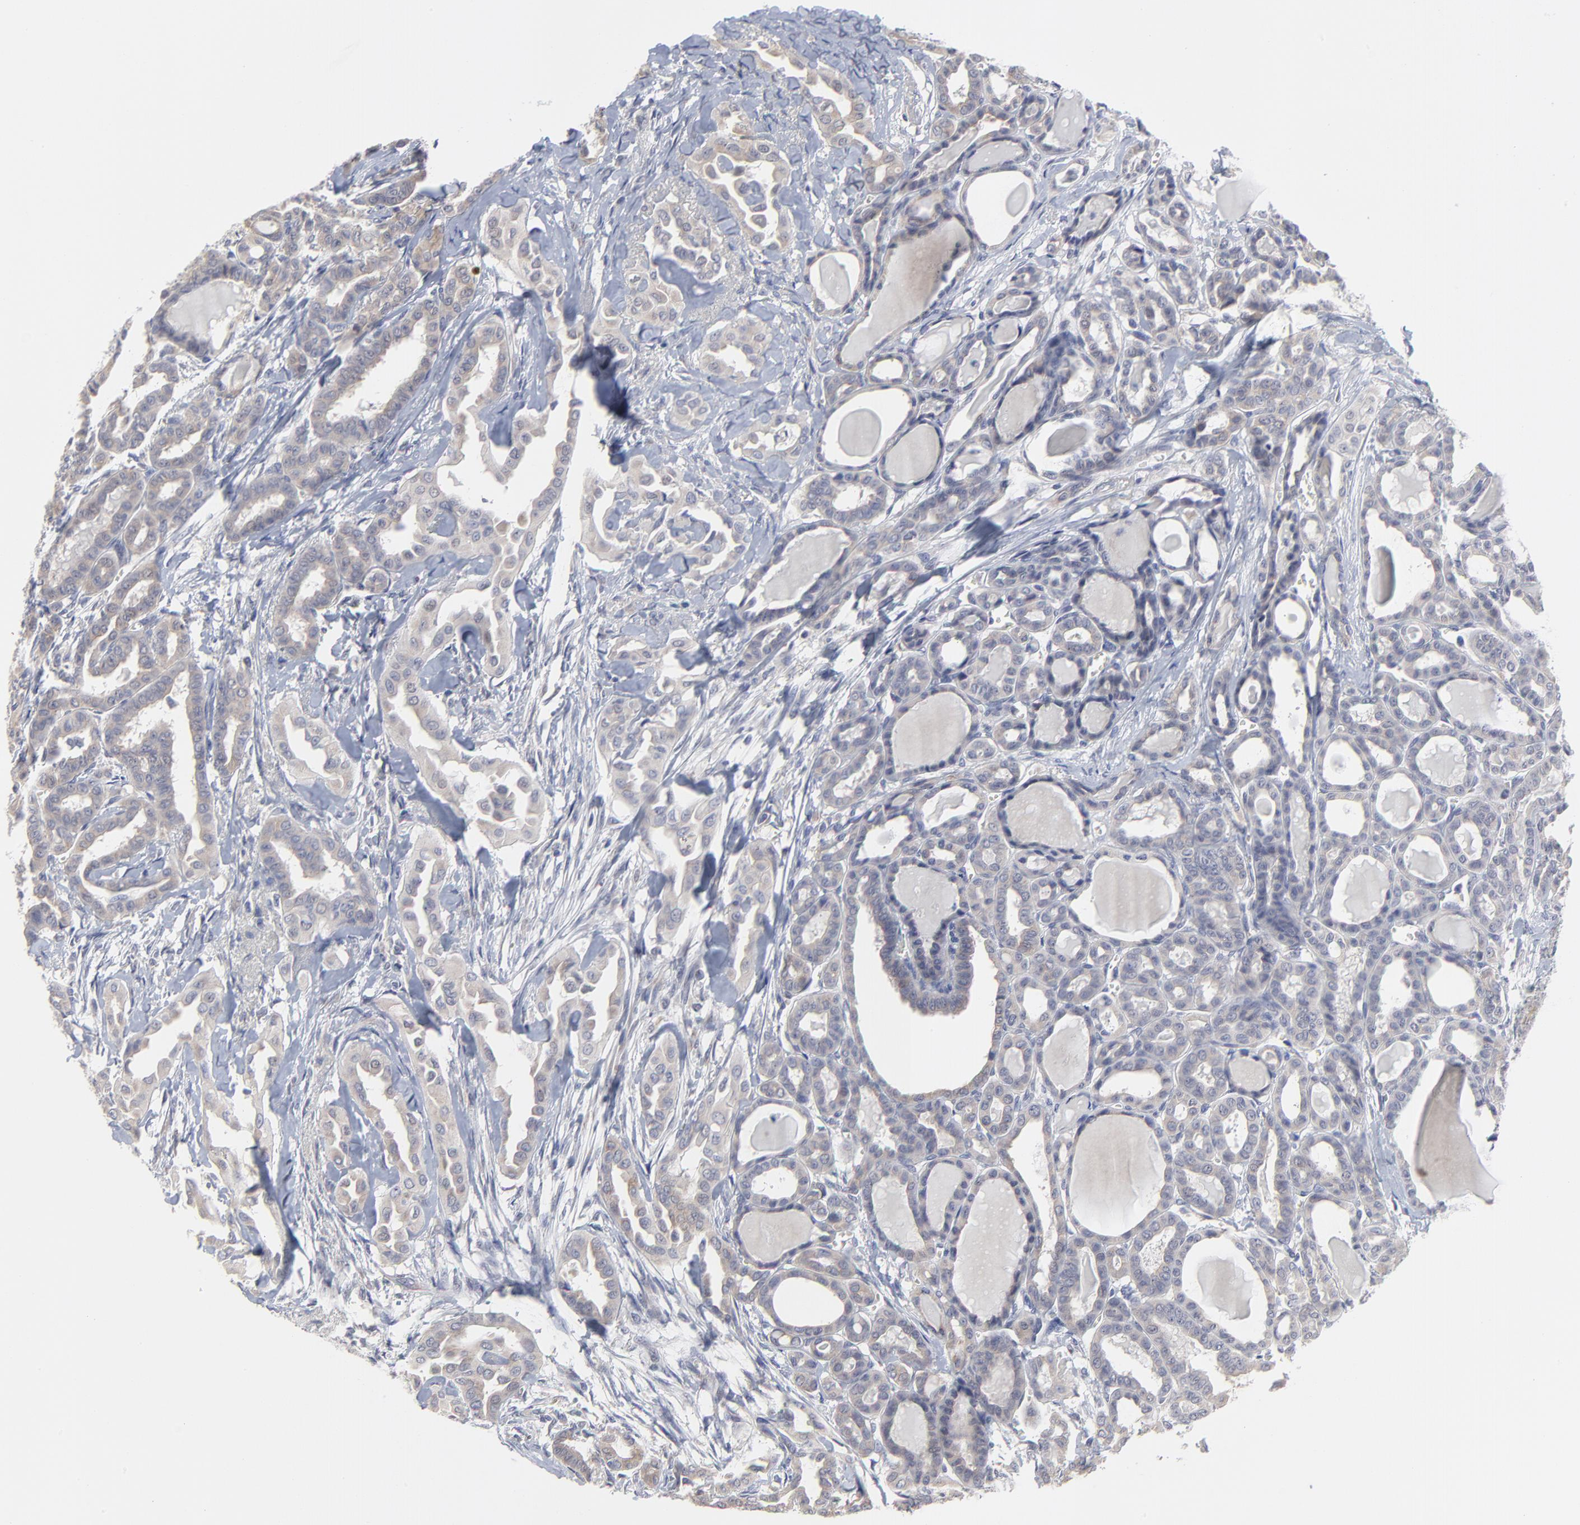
{"staining": {"intensity": "weak", "quantity": ">75%", "location": "cytoplasmic/membranous"}, "tissue": "thyroid cancer", "cell_type": "Tumor cells", "image_type": "cancer", "snomed": [{"axis": "morphology", "description": "Carcinoma, NOS"}, {"axis": "topography", "description": "Thyroid gland"}], "caption": "Immunohistochemical staining of human thyroid cancer reveals weak cytoplasmic/membranous protein expression in about >75% of tumor cells.", "gene": "MAGEA10", "patient": {"sex": "female", "age": 91}}